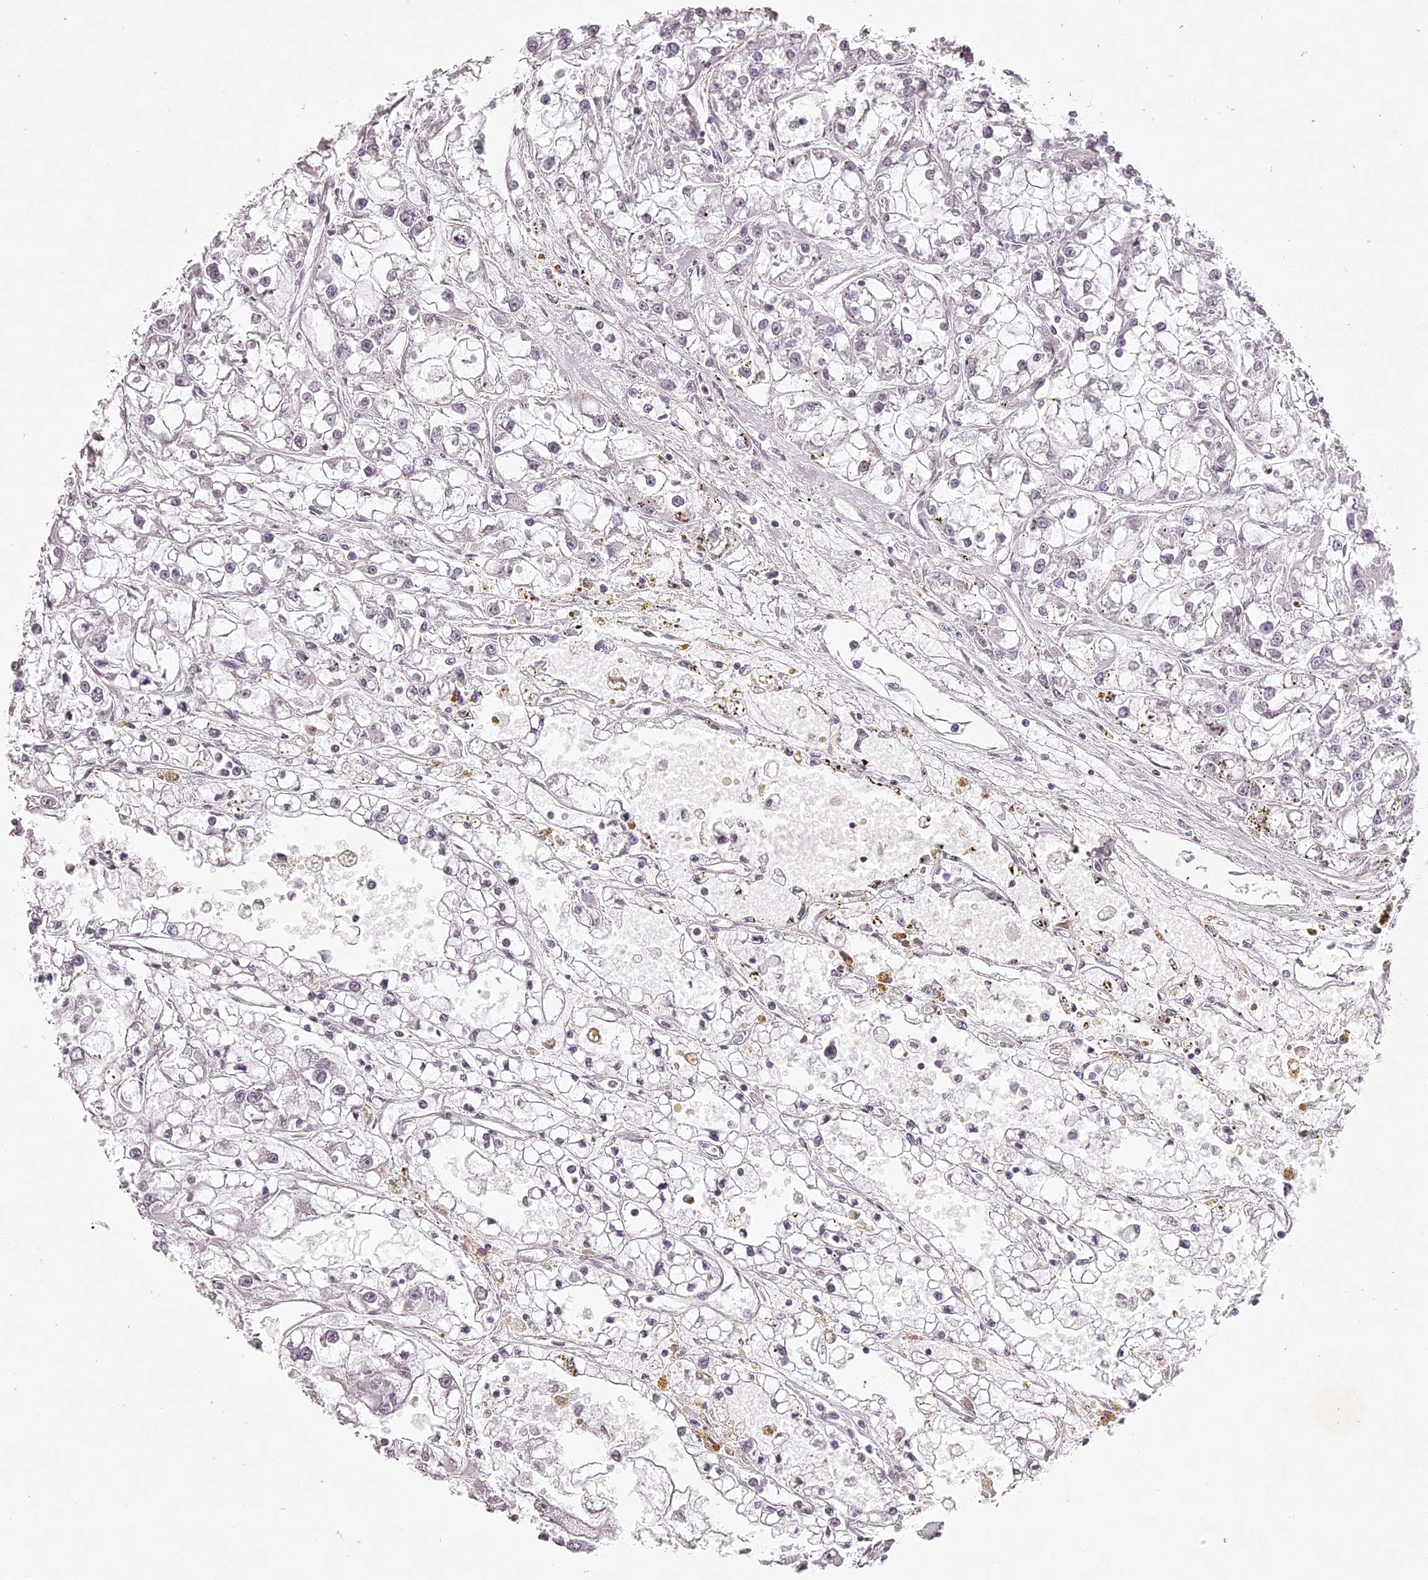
{"staining": {"intensity": "negative", "quantity": "none", "location": "none"}, "tissue": "renal cancer", "cell_type": "Tumor cells", "image_type": "cancer", "snomed": [{"axis": "morphology", "description": "Adenocarcinoma, NOS"}, {"axis": "topography", "description": "Kidney"}], "caption": "There is no significant positivity in tumor cells of renal cancer (adenocarcinoma).", "gene": "ELAPOR1", "patient": {"sex": "female", "age": 52}}